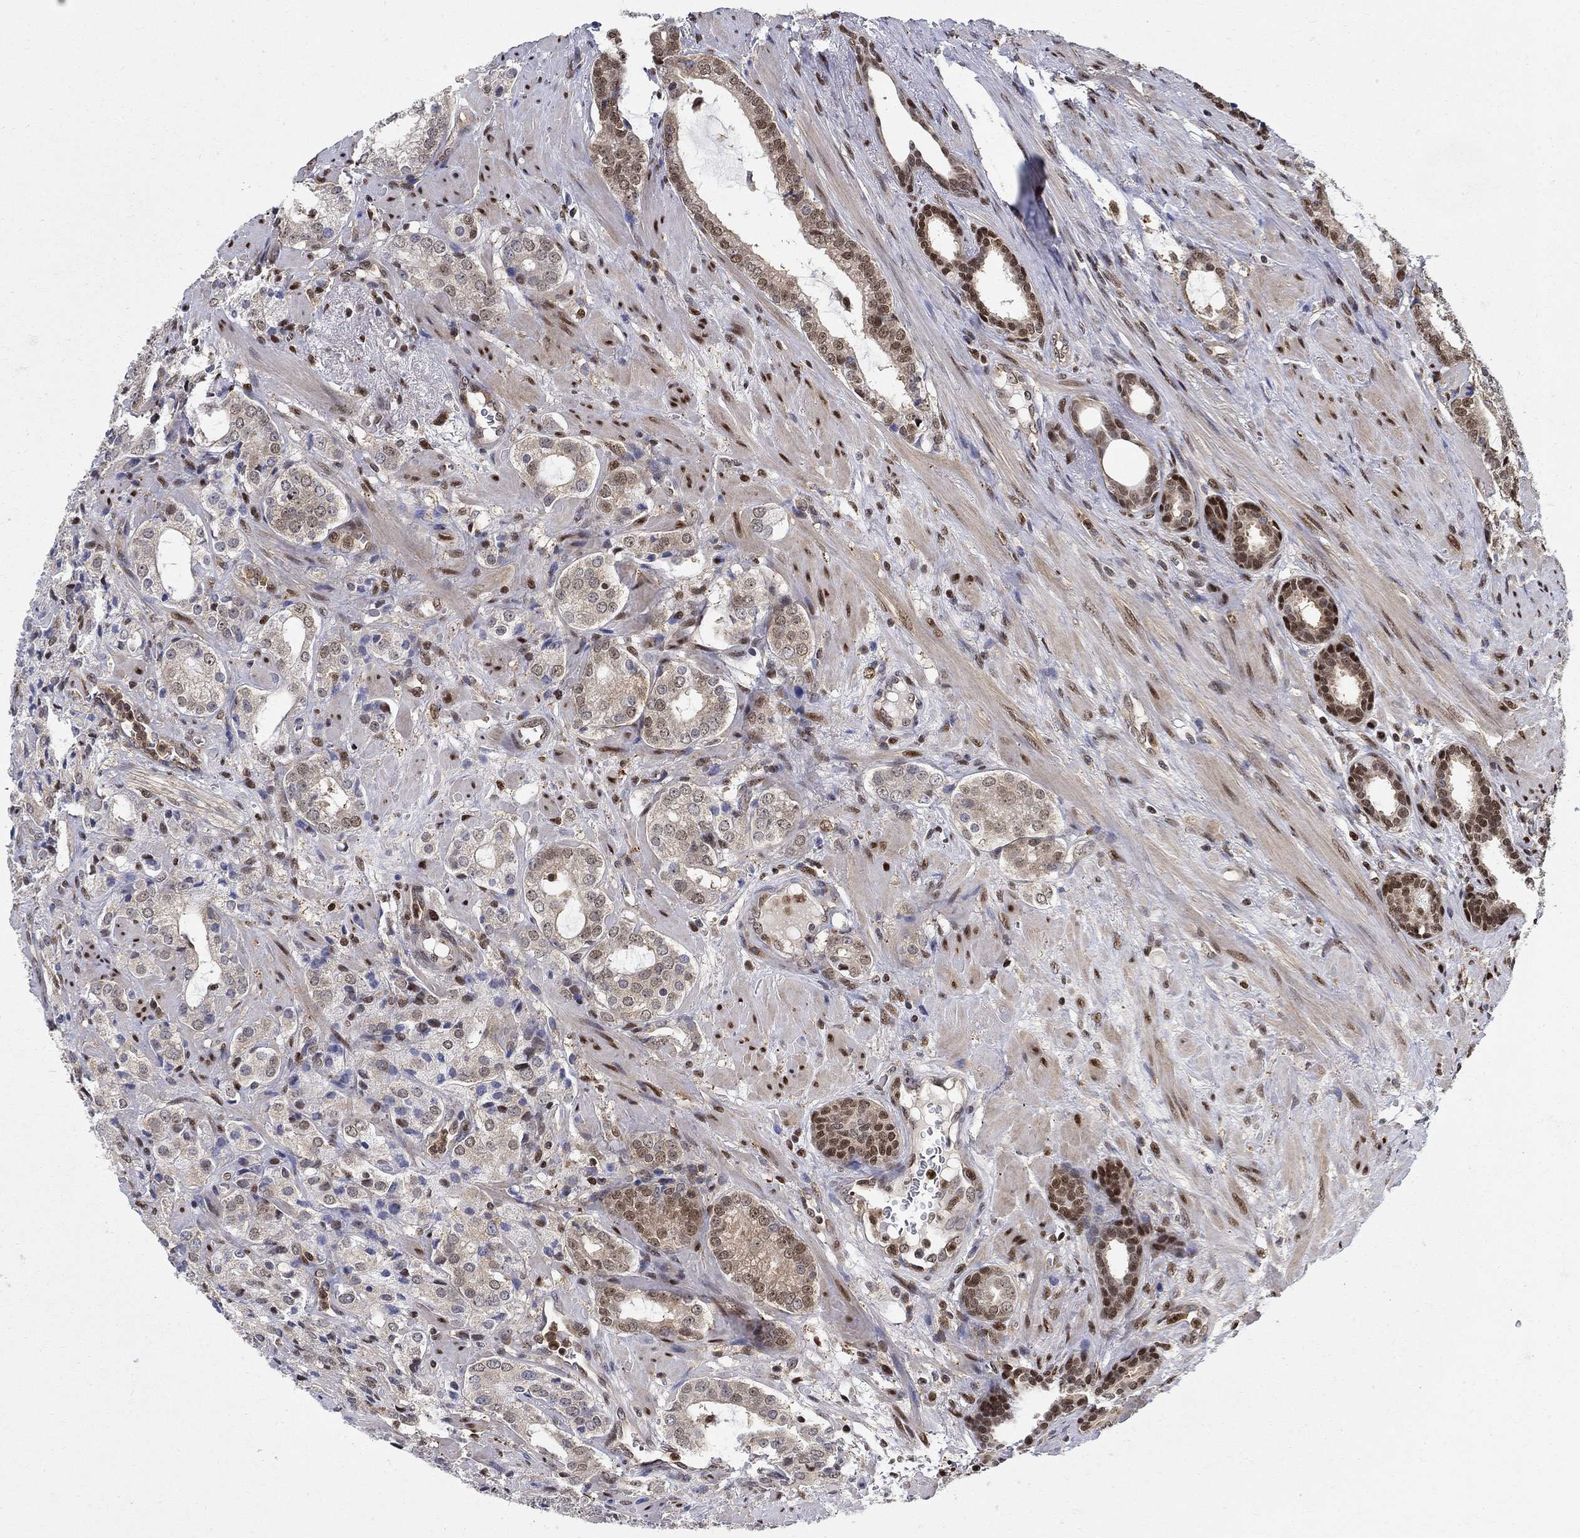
{"staining": {"intensity": "strong", "quantity": "<25%", "location": "nuclear"}, "tissue": "prostate cancer", "cell_type": "Tumor cells", "image_type": "cancer", "snomed": [{"axis": "morphology", "description": "Adenocarcinoma, NOS"}, {"axis": "topography", "description": "Prostate"}], "caption": "Immunohistochemistry histopathology image of human prostate cancer stained for a protein (brown), which shows medium levels of strong nuclear staining in about <25% of tumor cells.", "gene": "ZNF594", "patient": {"sex": "male", "age": 66}}